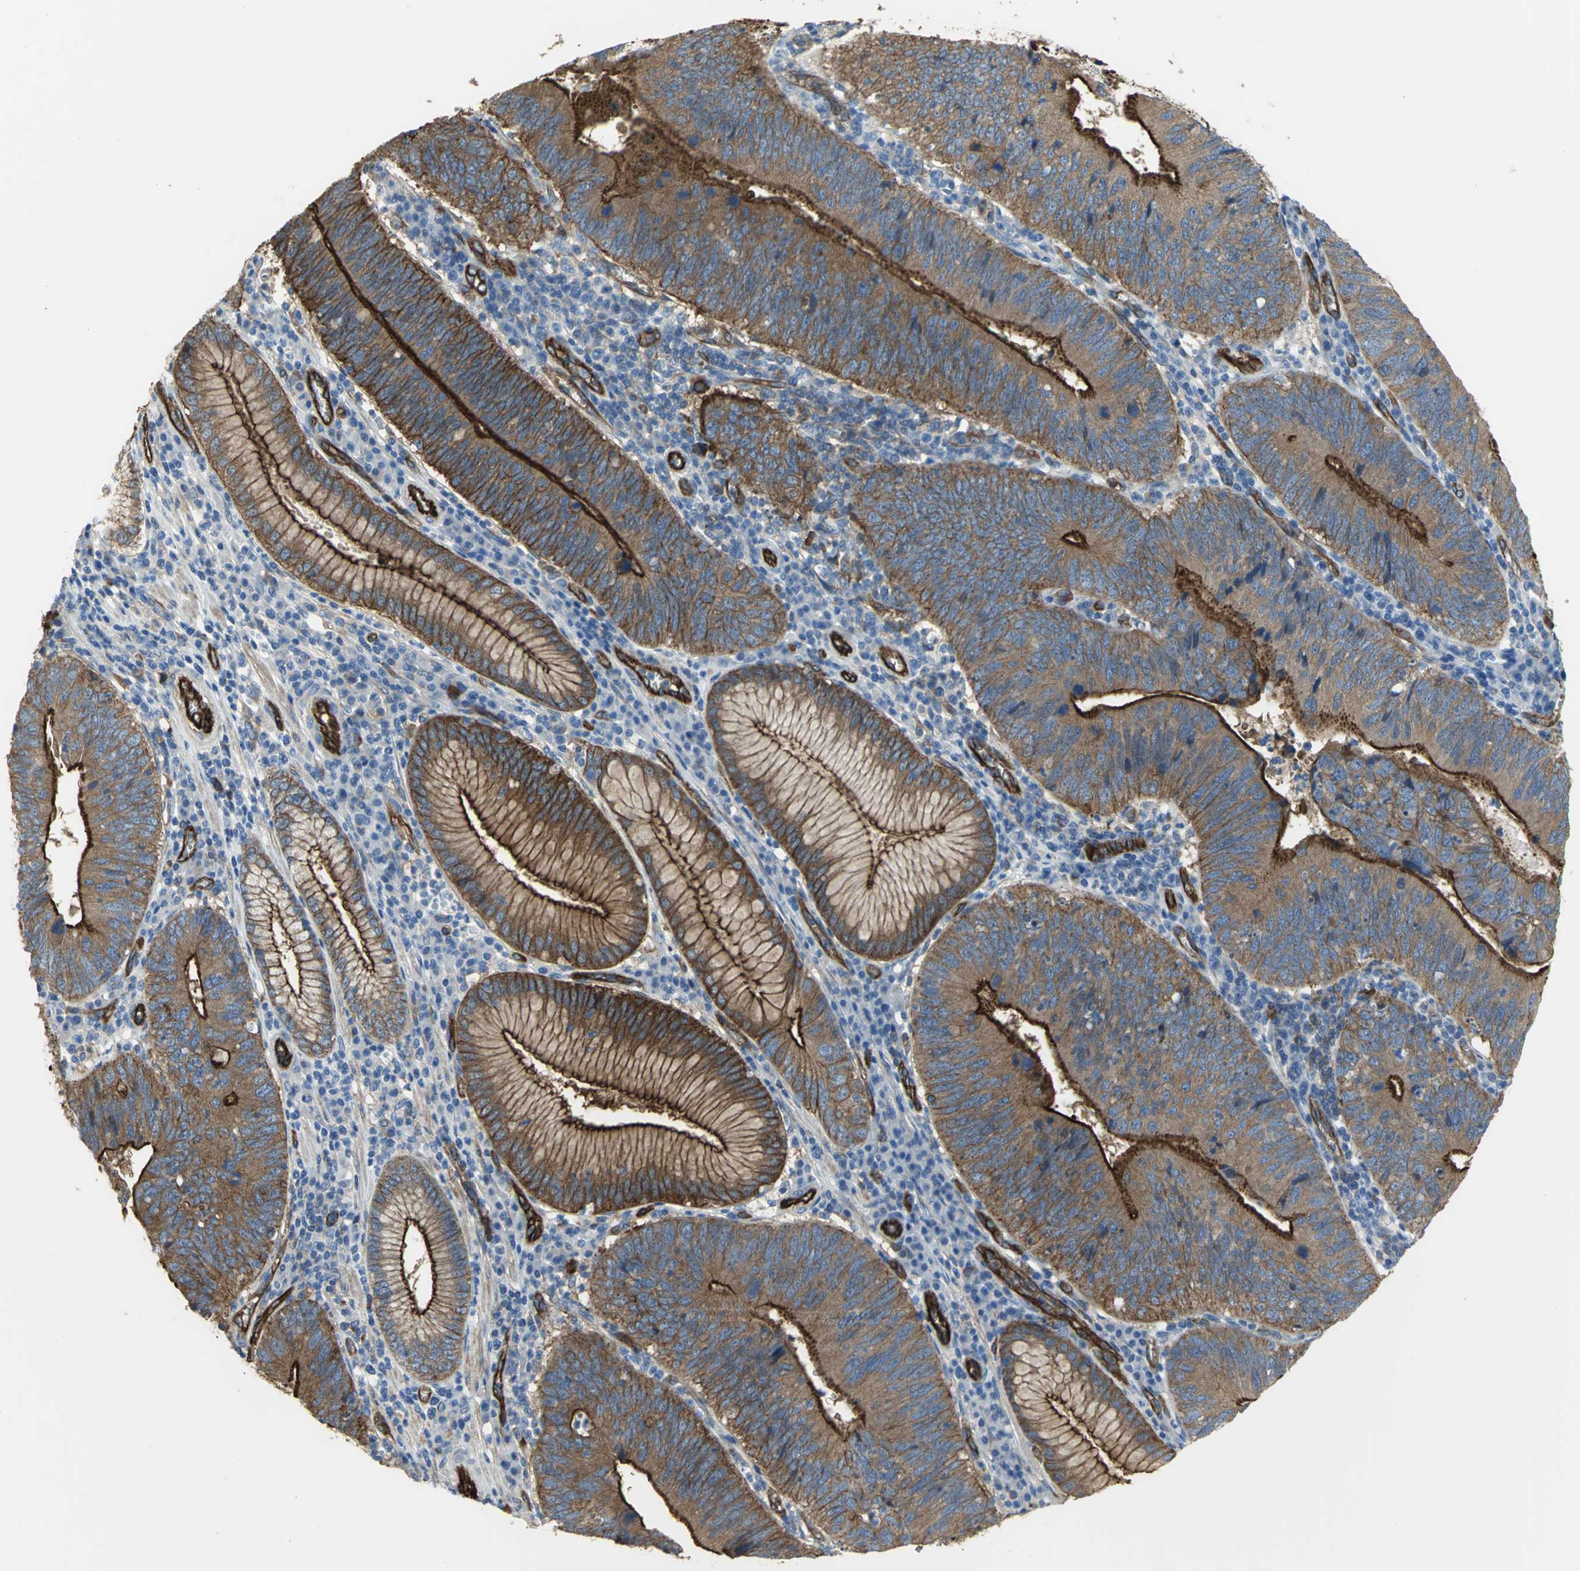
{"staining": {"intensity": "strong", "quantity": ">75%", "location": "cytoplasmic/membranous"}, "tissue": "stomach cancer", "cell_type": "Tumor cells", "image_type": "cancer", "snomed": [{"axis": "morphology", "description": "Adenocarcinoma, NOS"}, {"axis": "topography", "description": "Stomach"}], "caption": "This histopathology image displays stomach cancer stained with immunohistochemistry (IHC) to label a protein in brown. The cytoplasmic/membranous of tumor cells show strong positivity for the protein. Nuclei are counter-stained blue.", "gene": "FLNB", "patient": {"sex": "male", "age": 59}}